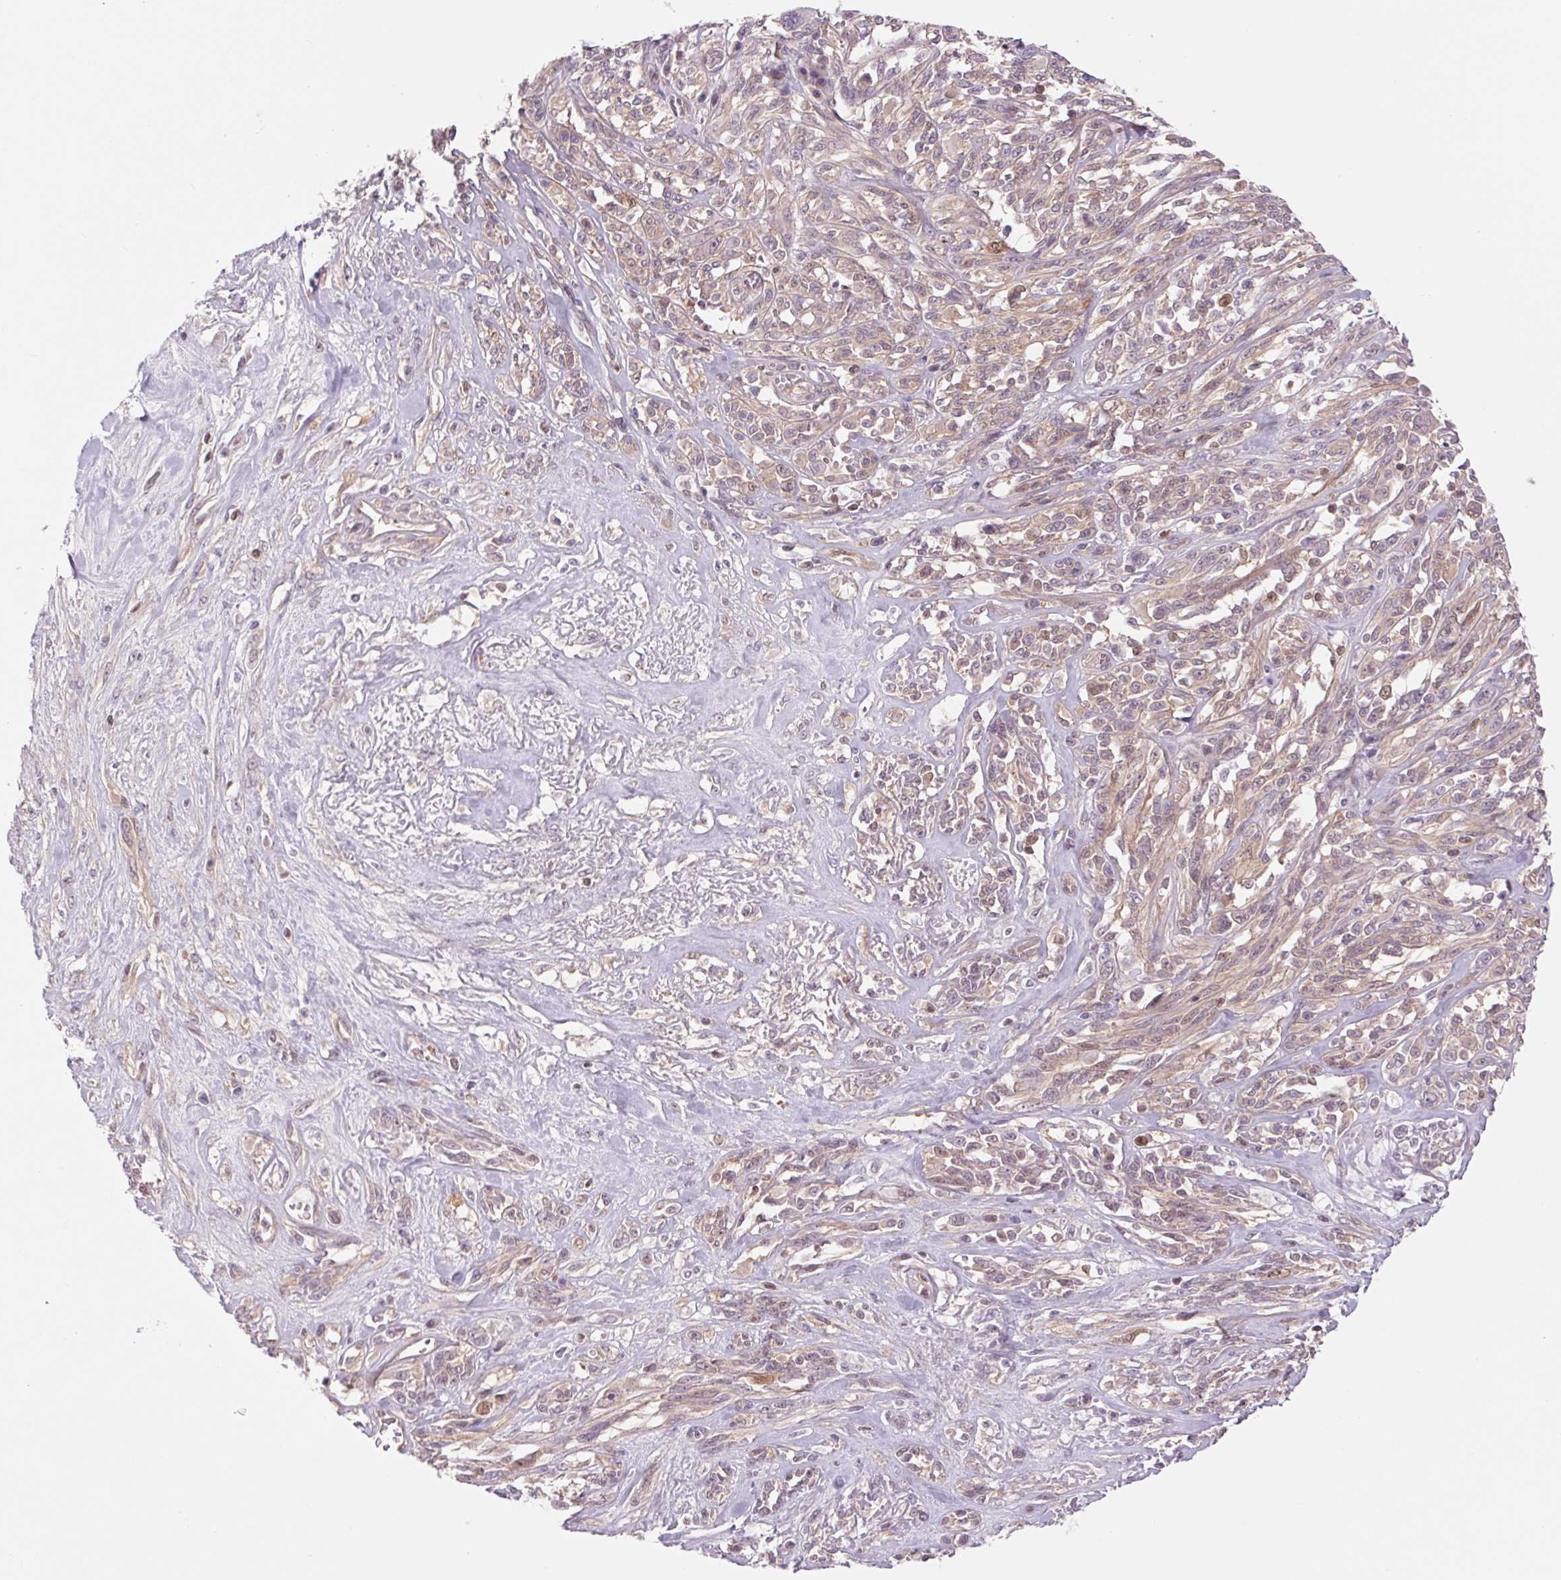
{"staining": {"intensity": "negative", "quantity": "none", "location": "none"}, "tissue": "melanoma", "cell_type": "Tumor cells", "image_type": "cancer", "snomed": [{"axis": "morphology", "description": "Malignant melanoma, NOS"}, {"axis": "topography", "description": "Skin"}], "caption": "This is a image of immunohistochemistry staining of melanoma, which shows no positivity in tumor cells. (DAB IHC with hematoxylin counter stain).", "gene": "SH3RF2", "patient": {"sex": "female", "age": 91}}